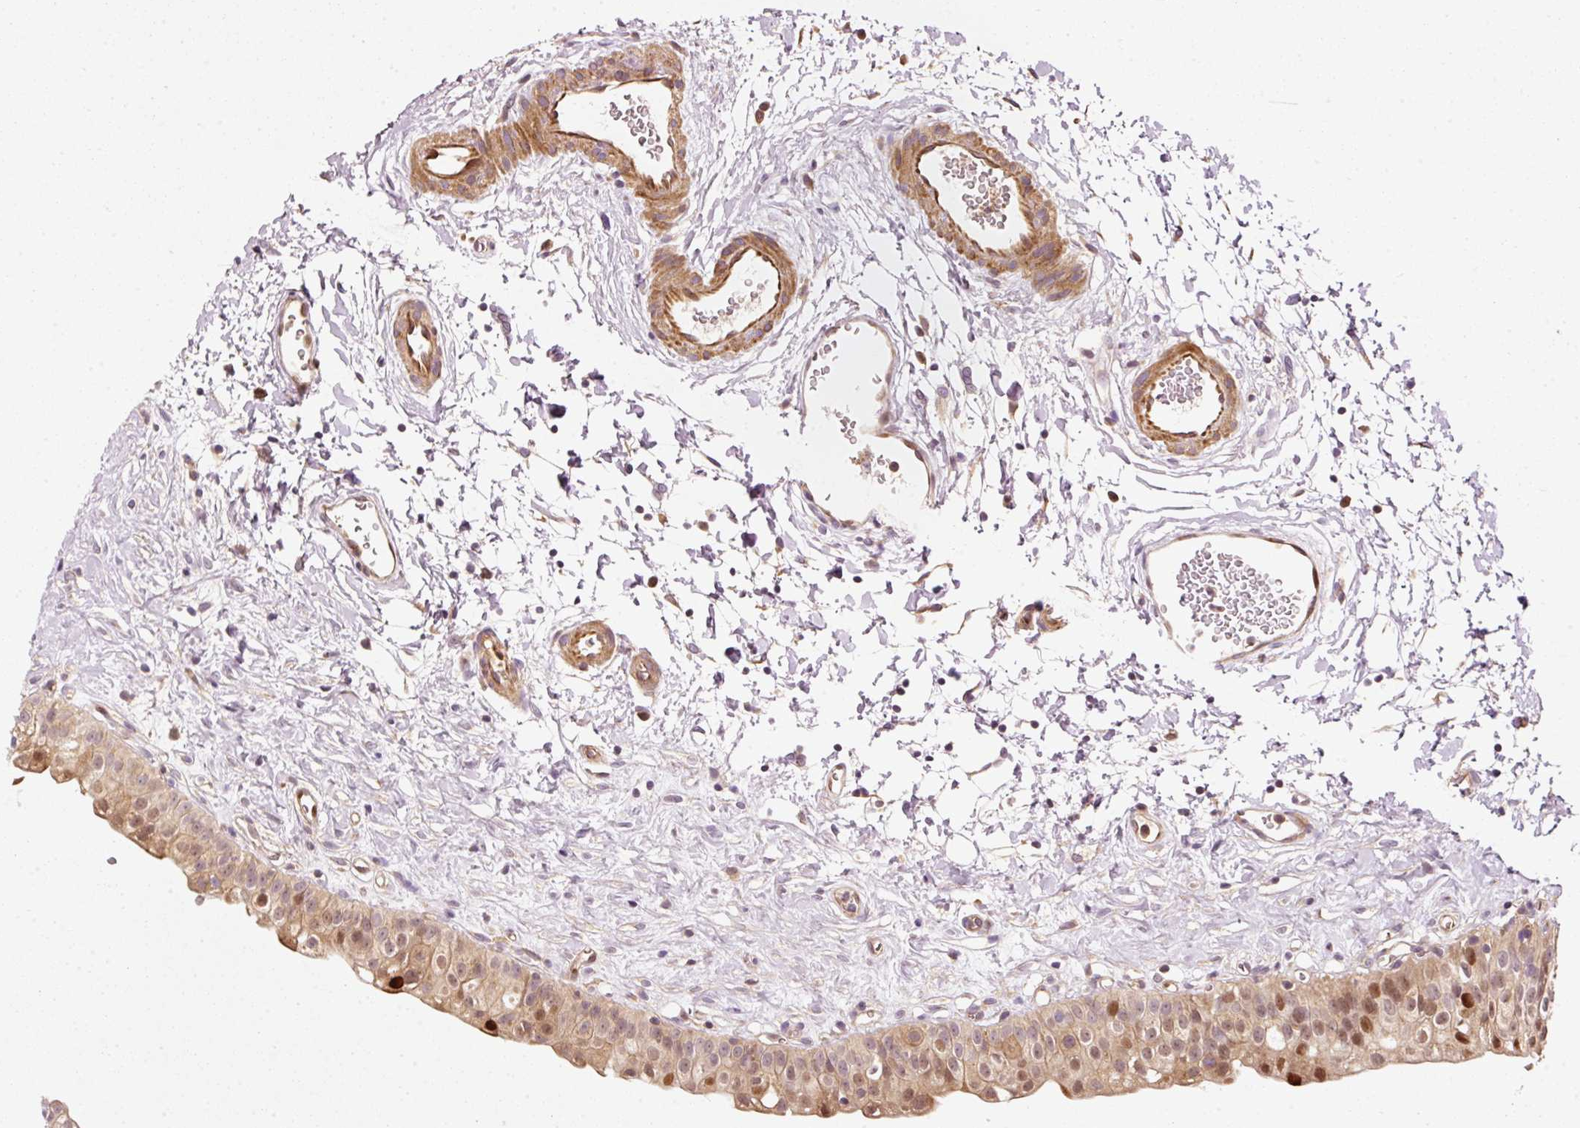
{"staining": {"intensity": "moderate", "quantity": ">75%", "location": "cytoplasmic/membranous,nuclear"}, "tissue": "urinary bladder", "cell_type": "Urothelial cells", "image_type": "normal", "snomed": [{"axis": "morphology", "description": "Normal tissue, NOS"}, {"axis": "topography", "description": "Urinary bladder"}], "caption": "Brown immunohistochemical staining in normal human urinary bladder demonstrates moderate cytoplasmic/membranous,nuclear positivity in about >75% of urothelial cells. Immunohistochemistry stains the protein in brown and the nuclei are stained blue.", "gene": "NAPA", "patient": {"sex": "male", "age": 51}}